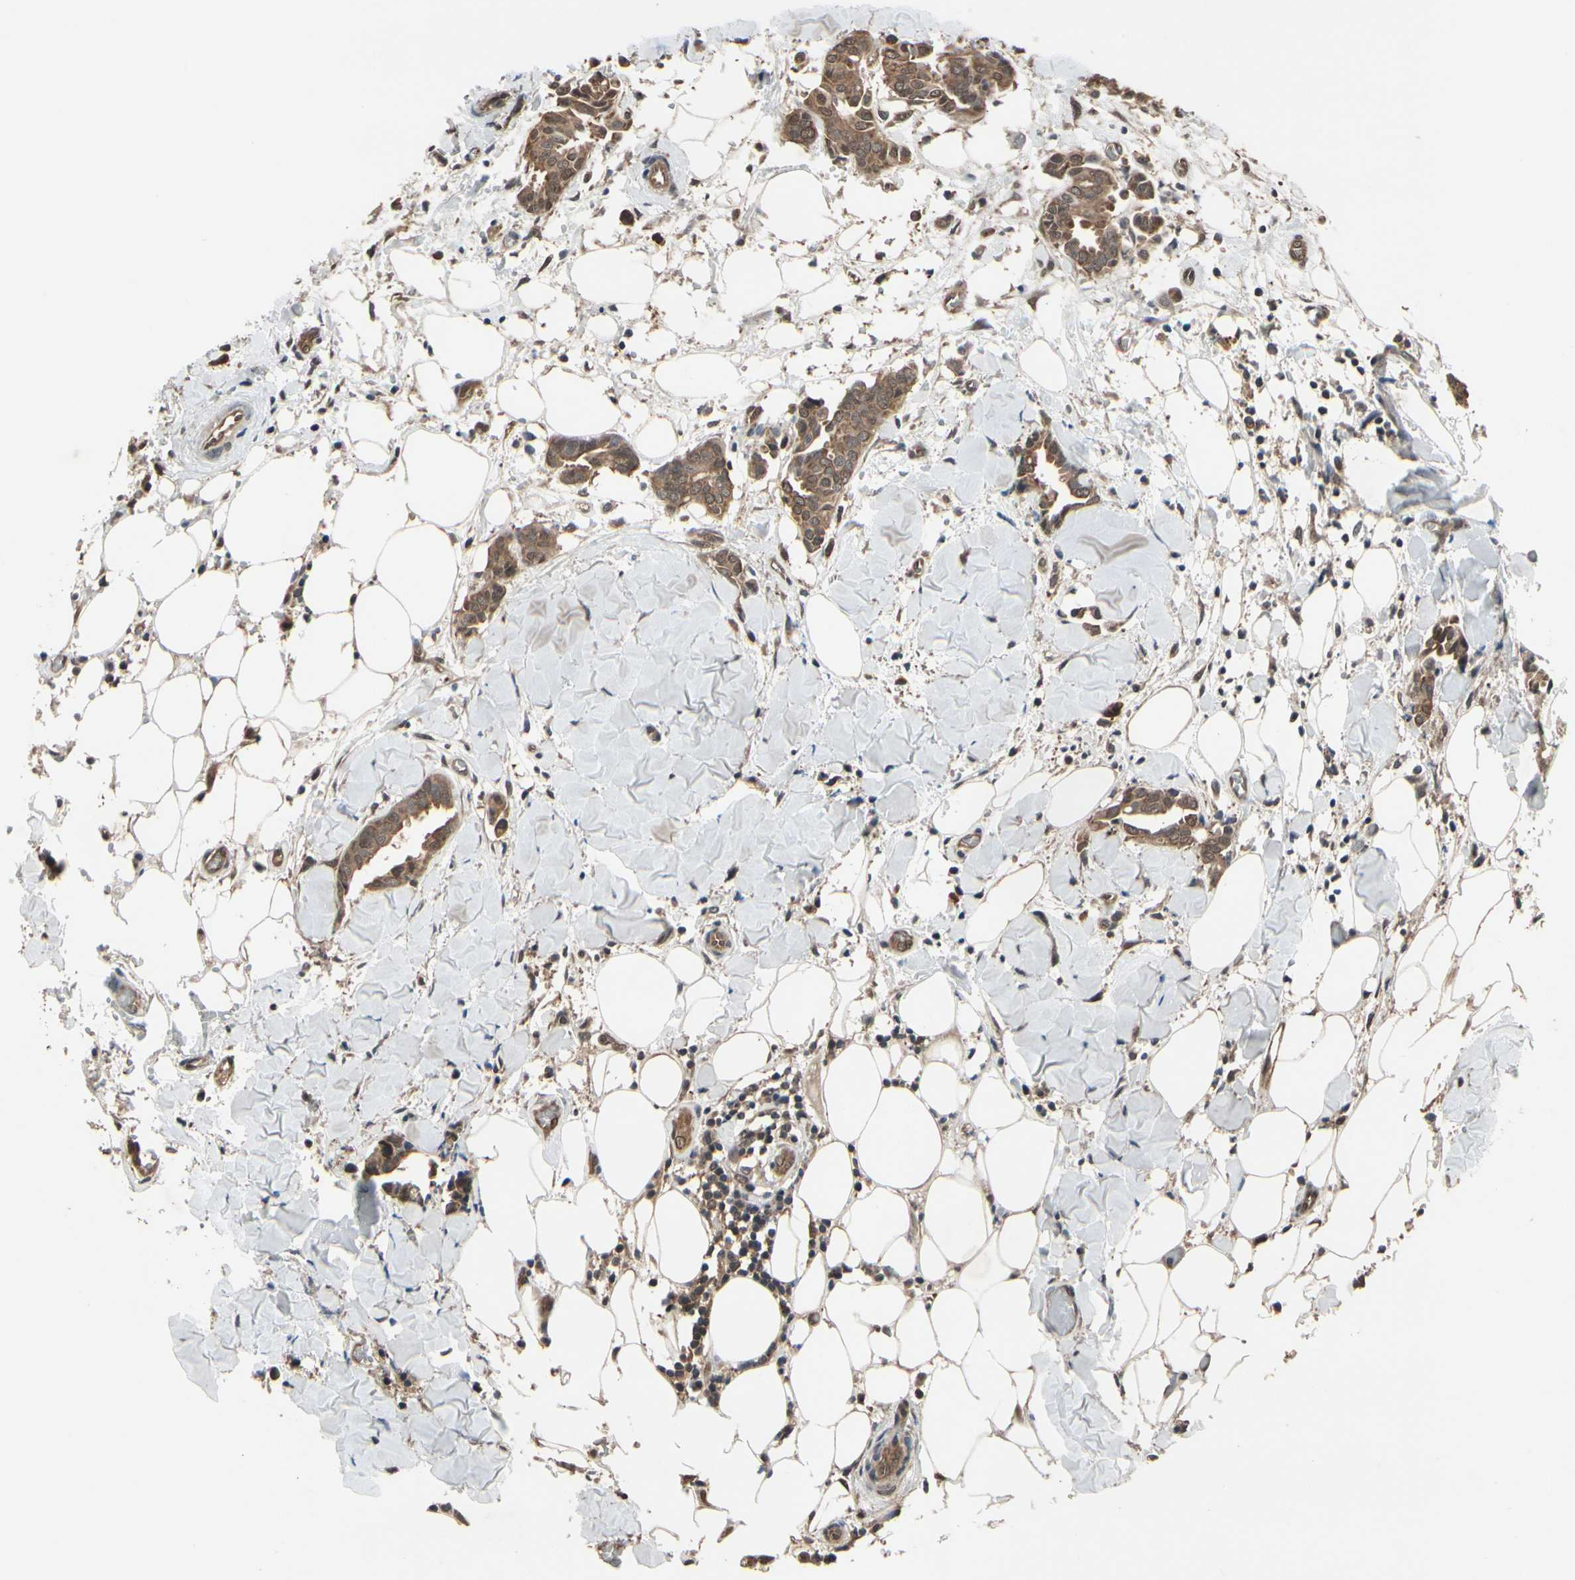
{"staining": {"intensity": "moderate", "quantity": ">75%", "location": "cytoplasmic/membranous"}, "tissue": "head and neck cancer", "cell_type": "Tumor cells", "image_type": "cancer", "snomed": [{"axis": "morphology", "description": "Adenocarcinoma, NOS"}, {"axis": "topography", "description": "Salivary gland"}, {"axis": "topography", "description": "Head-Neck"}], "caption": "Immunohistochemical staining of adenocarcinoma (head and neck) shows medium levels of moderate cytoplasmic/membranous protein staining in about >75% of tumor cells. The staining was performed using DAB to visualize the protein expression in brown, while the nuclei were stained in blue with hematoxylin (Magnification: 20x).", "gene": "PNPLA7", "patient": {"sex": "female", "age": 59}}